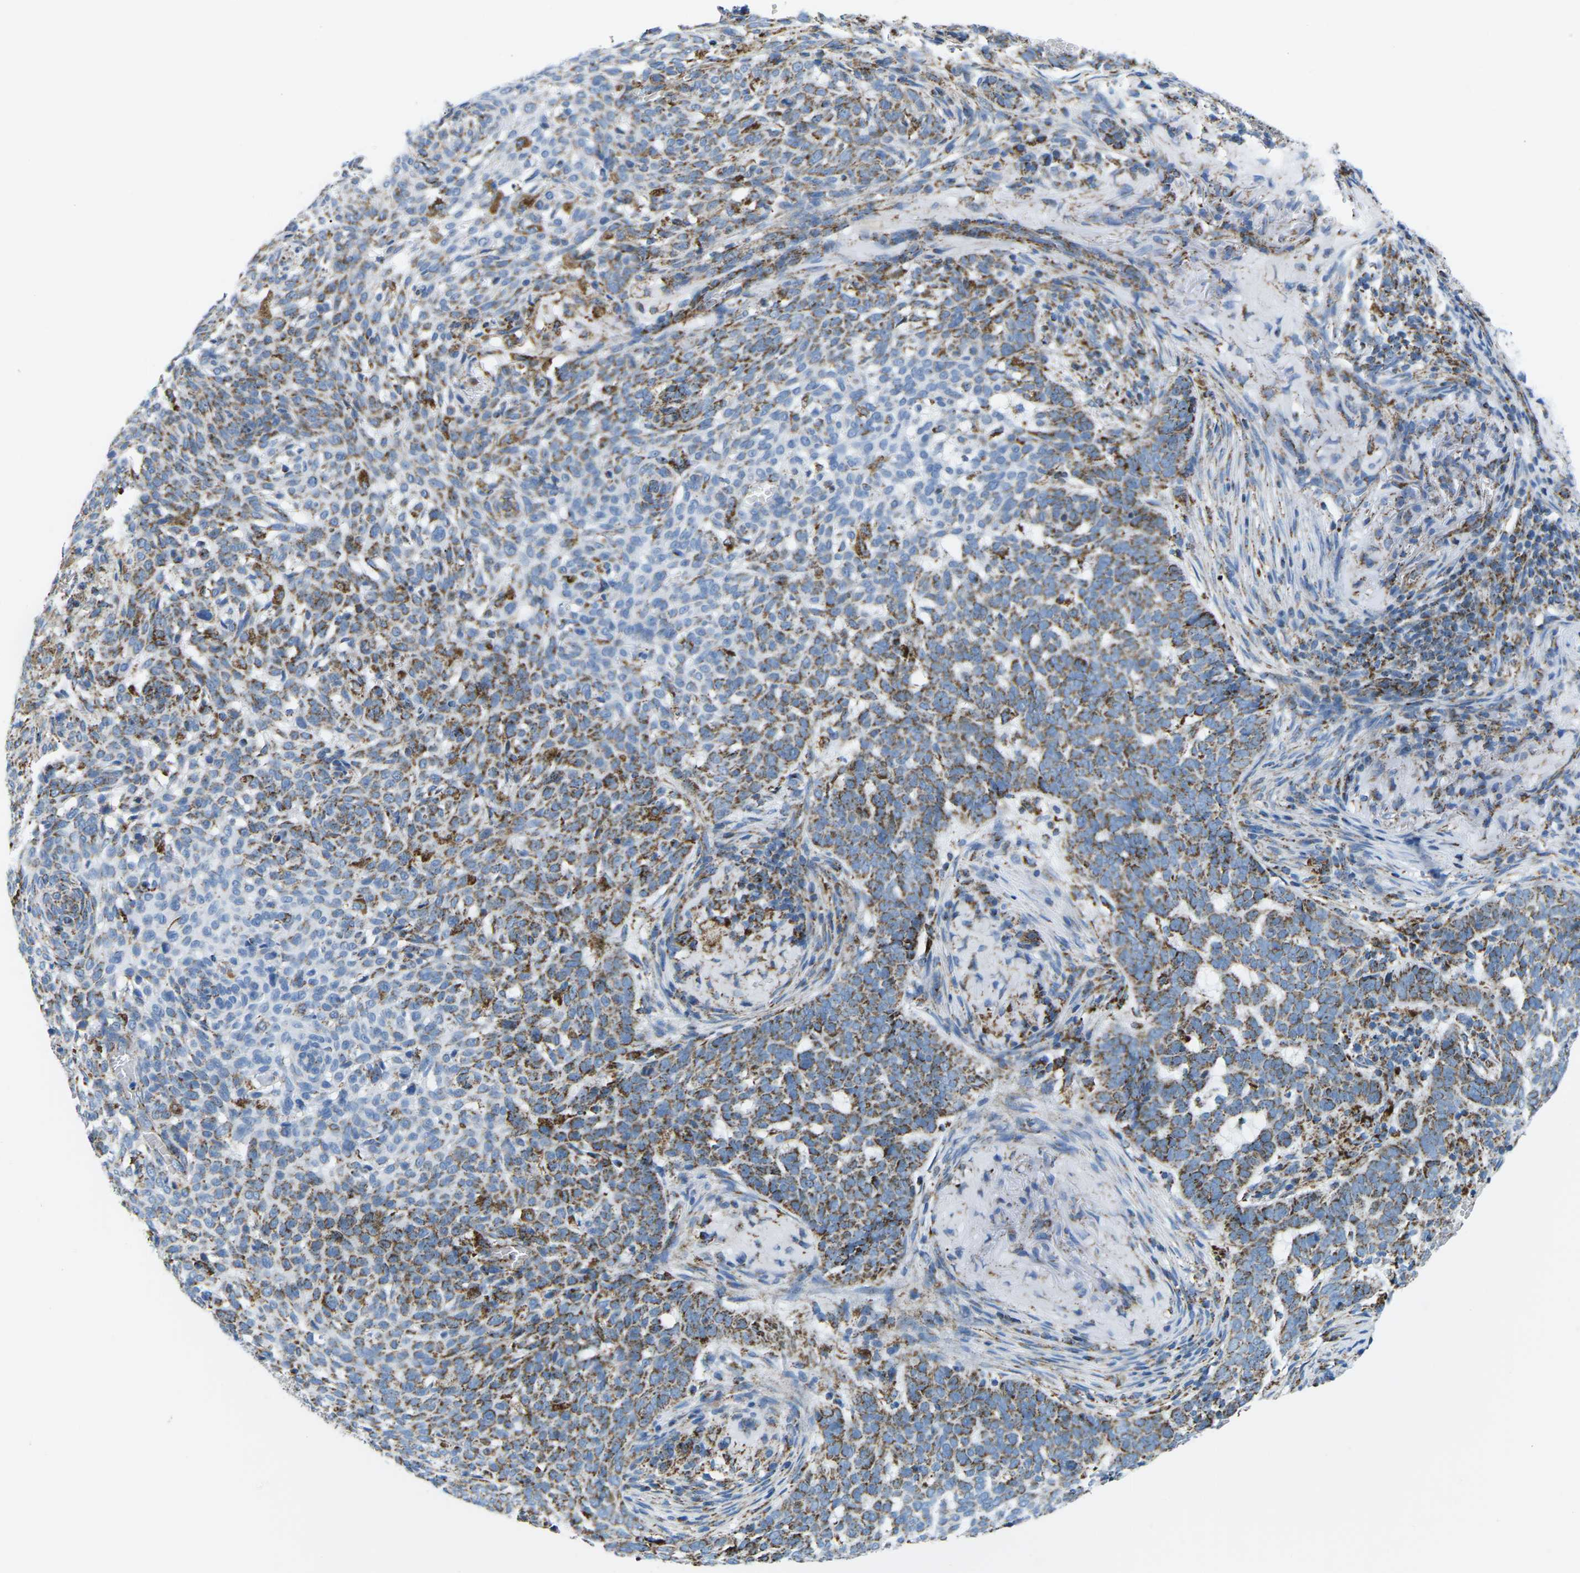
{"staining": {"intensity": "strong", "quantity": ">75%", "location": "cytoplasmic/membranous"}, "tissue": "skin cancer", "cell_type": "Tumor cells", "image_type": "cancer", "snomed": [{"axis": "morphology", "description": "Basal cell carcinoma"}, {"axis": "topography", "description": "Skin"}], "caption": "About >75% of tumor cells in human skin basal cell carcinoma display strong cytoplasmic/membranous protein staining as visualized by brown immunohistochemical staining.", "gene": "COX6C", "patient": {"sex": "male", "age": 85}}